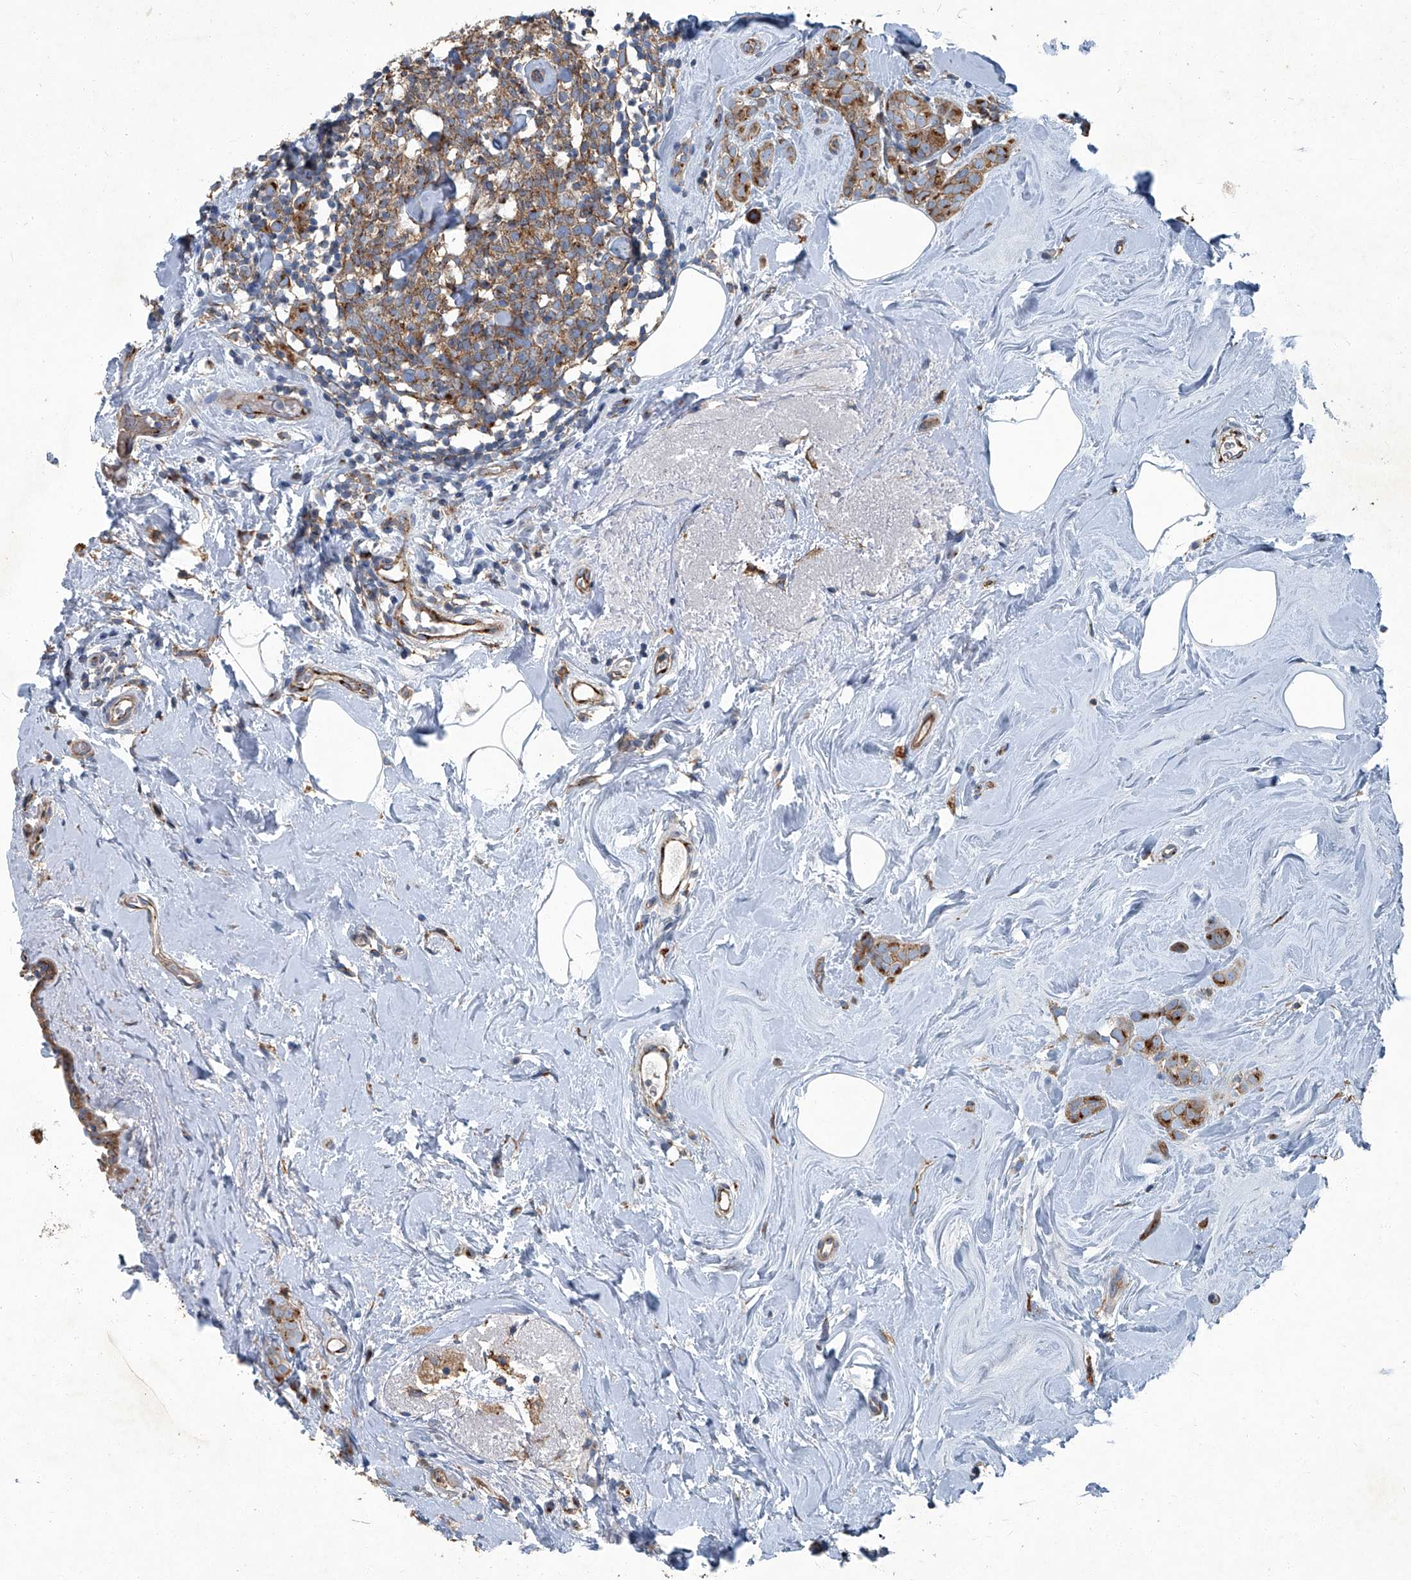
{"staining": {"intensity": "moderate", "quantity": ">75%", "location": "cytoplasmic/membranous"}, "tissue": "breast cancer", "cell_type": "Tumor cells", "image_type": "cancer", "snomed": [{"axis": "morphology", "description": "Lobular carcinoma"}, {"axis": "topography", "description": "Breast"}], "caption": "Immunohistochemical staining of breast lobular carcinoma displays medium levels of moderate cytoplasmic/membranous expression in approximately >75% of tumor cells.", "gene": "PIGH", "patient": {"sex": "female", "age": 47}}